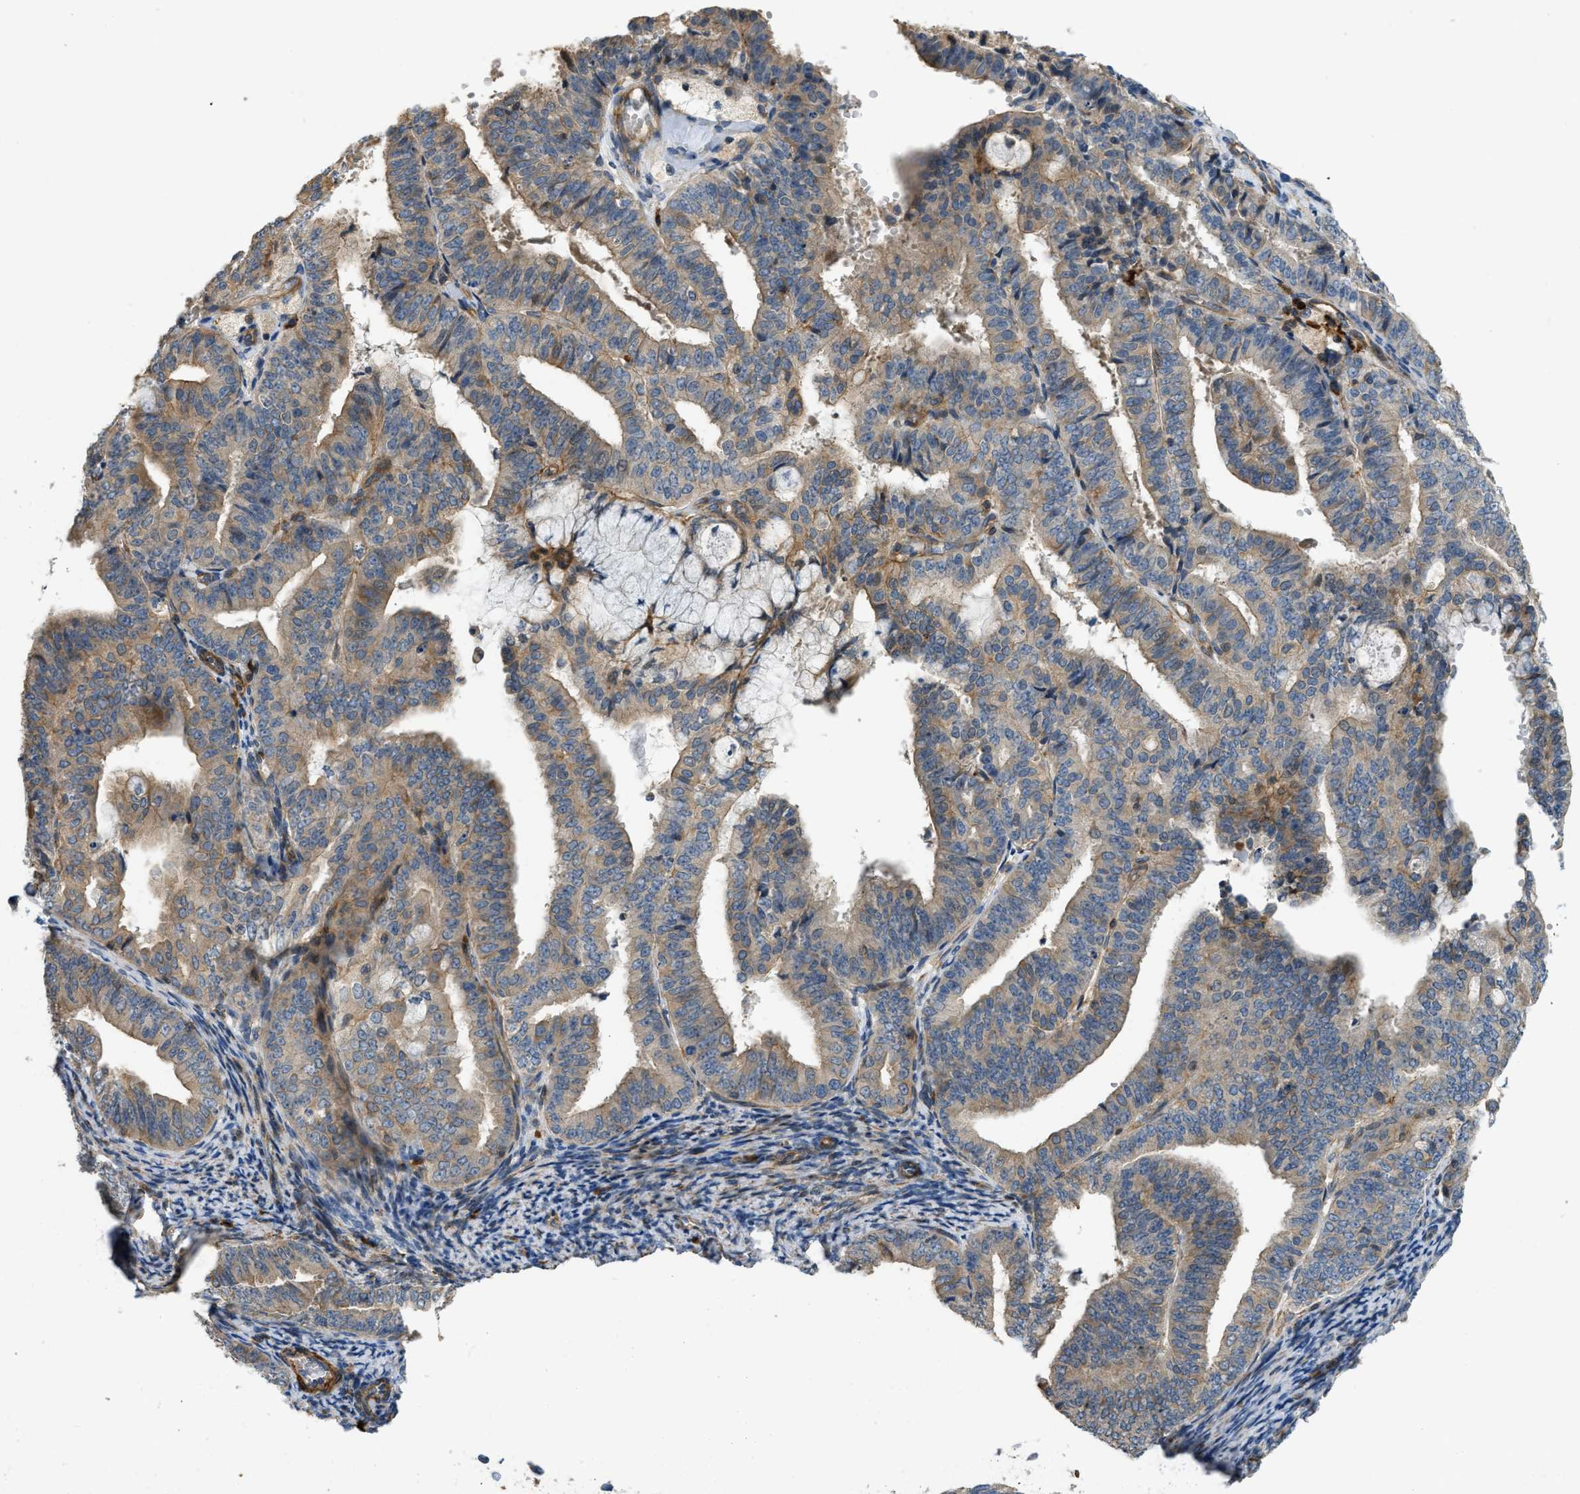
{"staining": {"intensity": "weak", "quantity": ">75%", "location": "cytoplasmic/membranous"}, "tissue": "endometrial cancer", "cell_type": "Tumor cells", "image_type": "cancer", "snomed": [{"axis": "morphology", "description": "Adenocarcinoma, NOS"}, {"axis": "topography", "description": "Endometrium"}], "caption": "Weak cytoplasmic/membranous expression for a protein is present in approximately >75% of tumor cells of endometrial adenocarcinoma using immunohistochemistry.", "gene": "BTN3A2", "patient": {"sex": "female", "age": 63}}